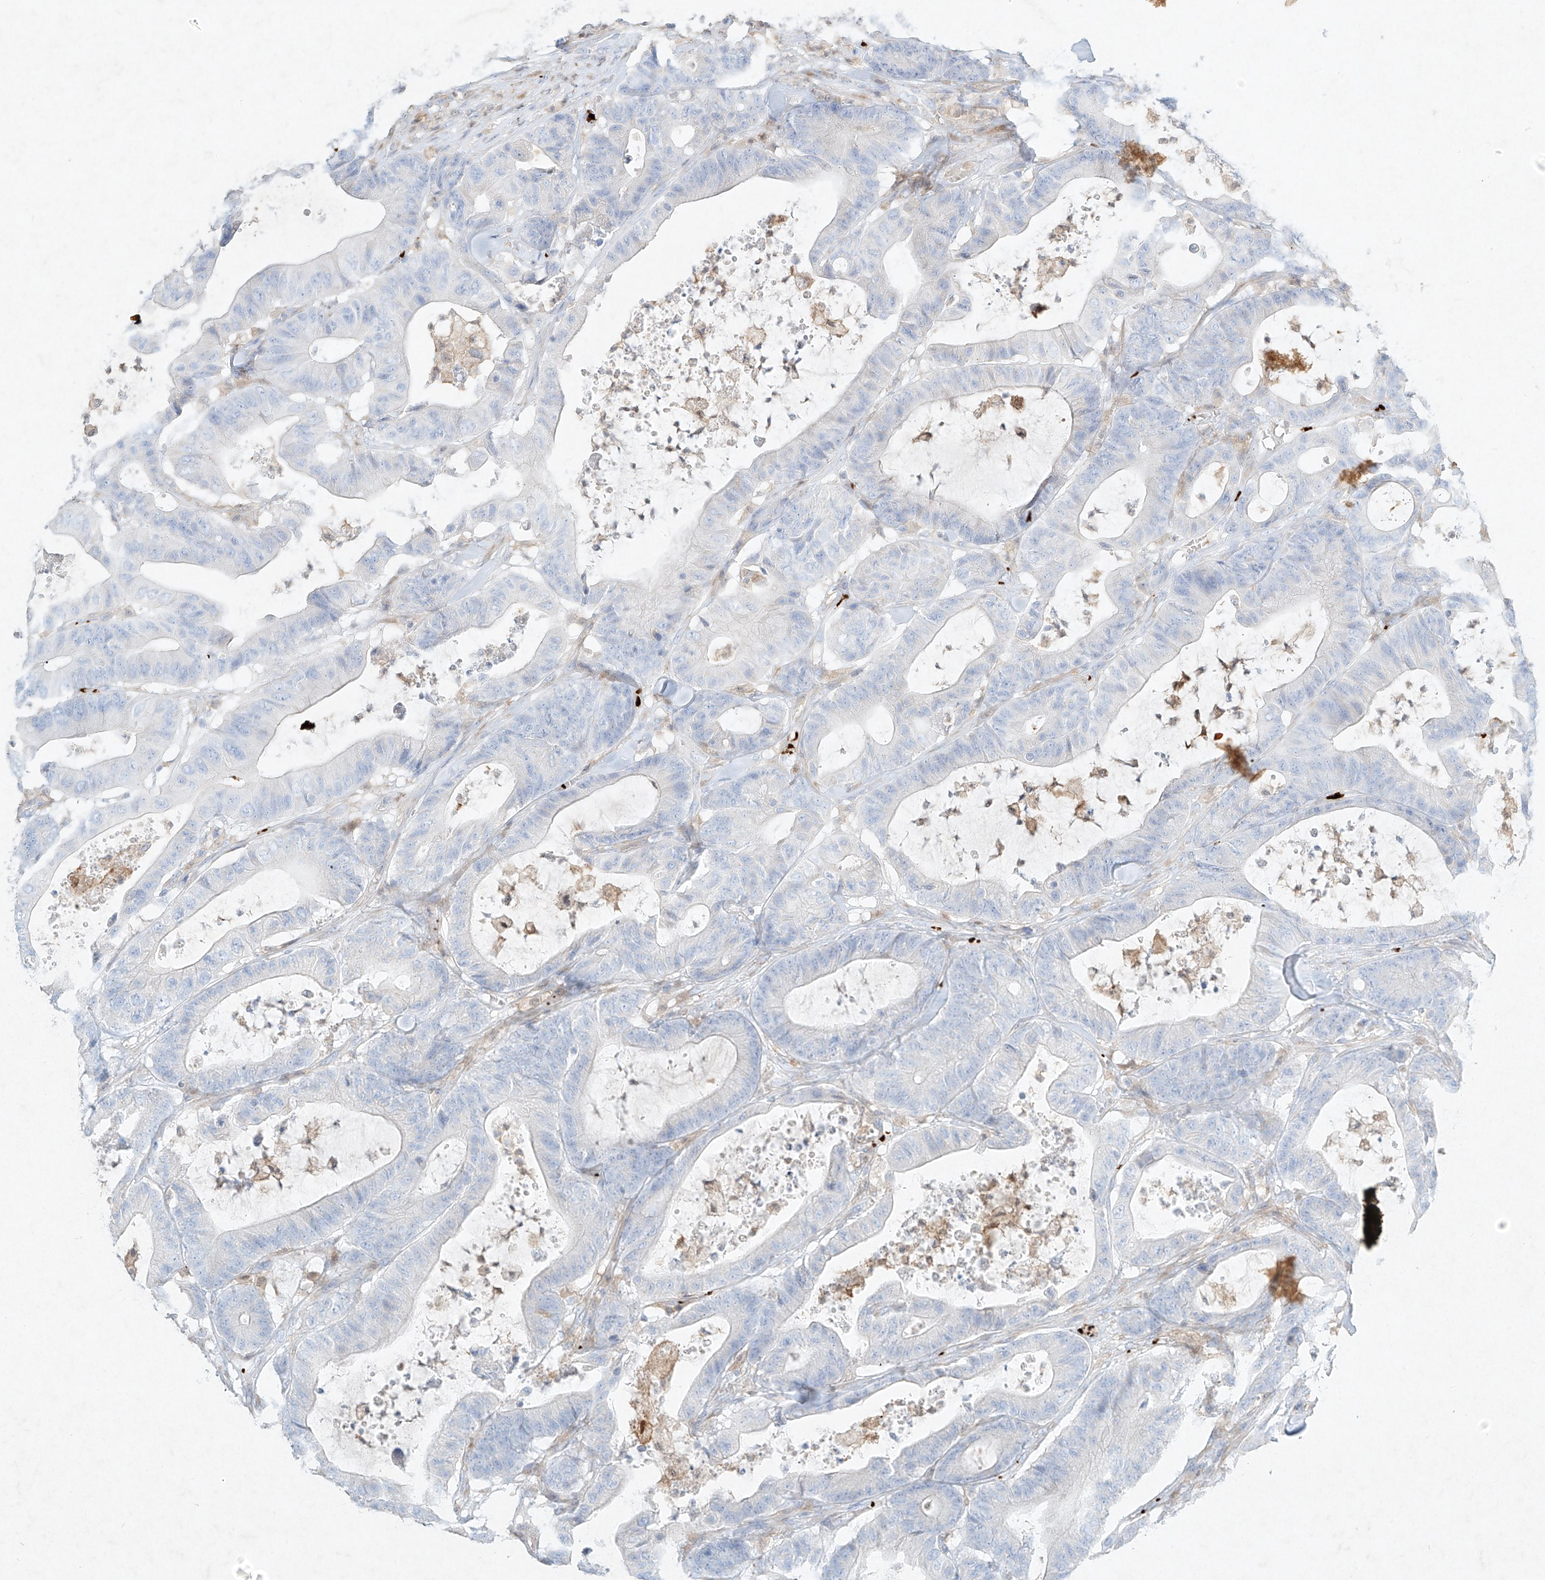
{"staining": {"intensity": "negative", "quantity": "none", "location": "none"}, "tissue": "colorectal cancer", "cell_type": "Tumor cells", "image_type": "cancer", "snomed": [{"axis": "morphology", "description": "Adenocarcinoma, NOS"}, {"axis": "topography", "description": "Colon"}], "caption": "DAB immunohistochemical staining of human colorectal cancer (adenocarcinoma) reveals no significant expression in tumor cells.", "gene": "PLEK", "patient": {"sex": "female", "age": 84}}